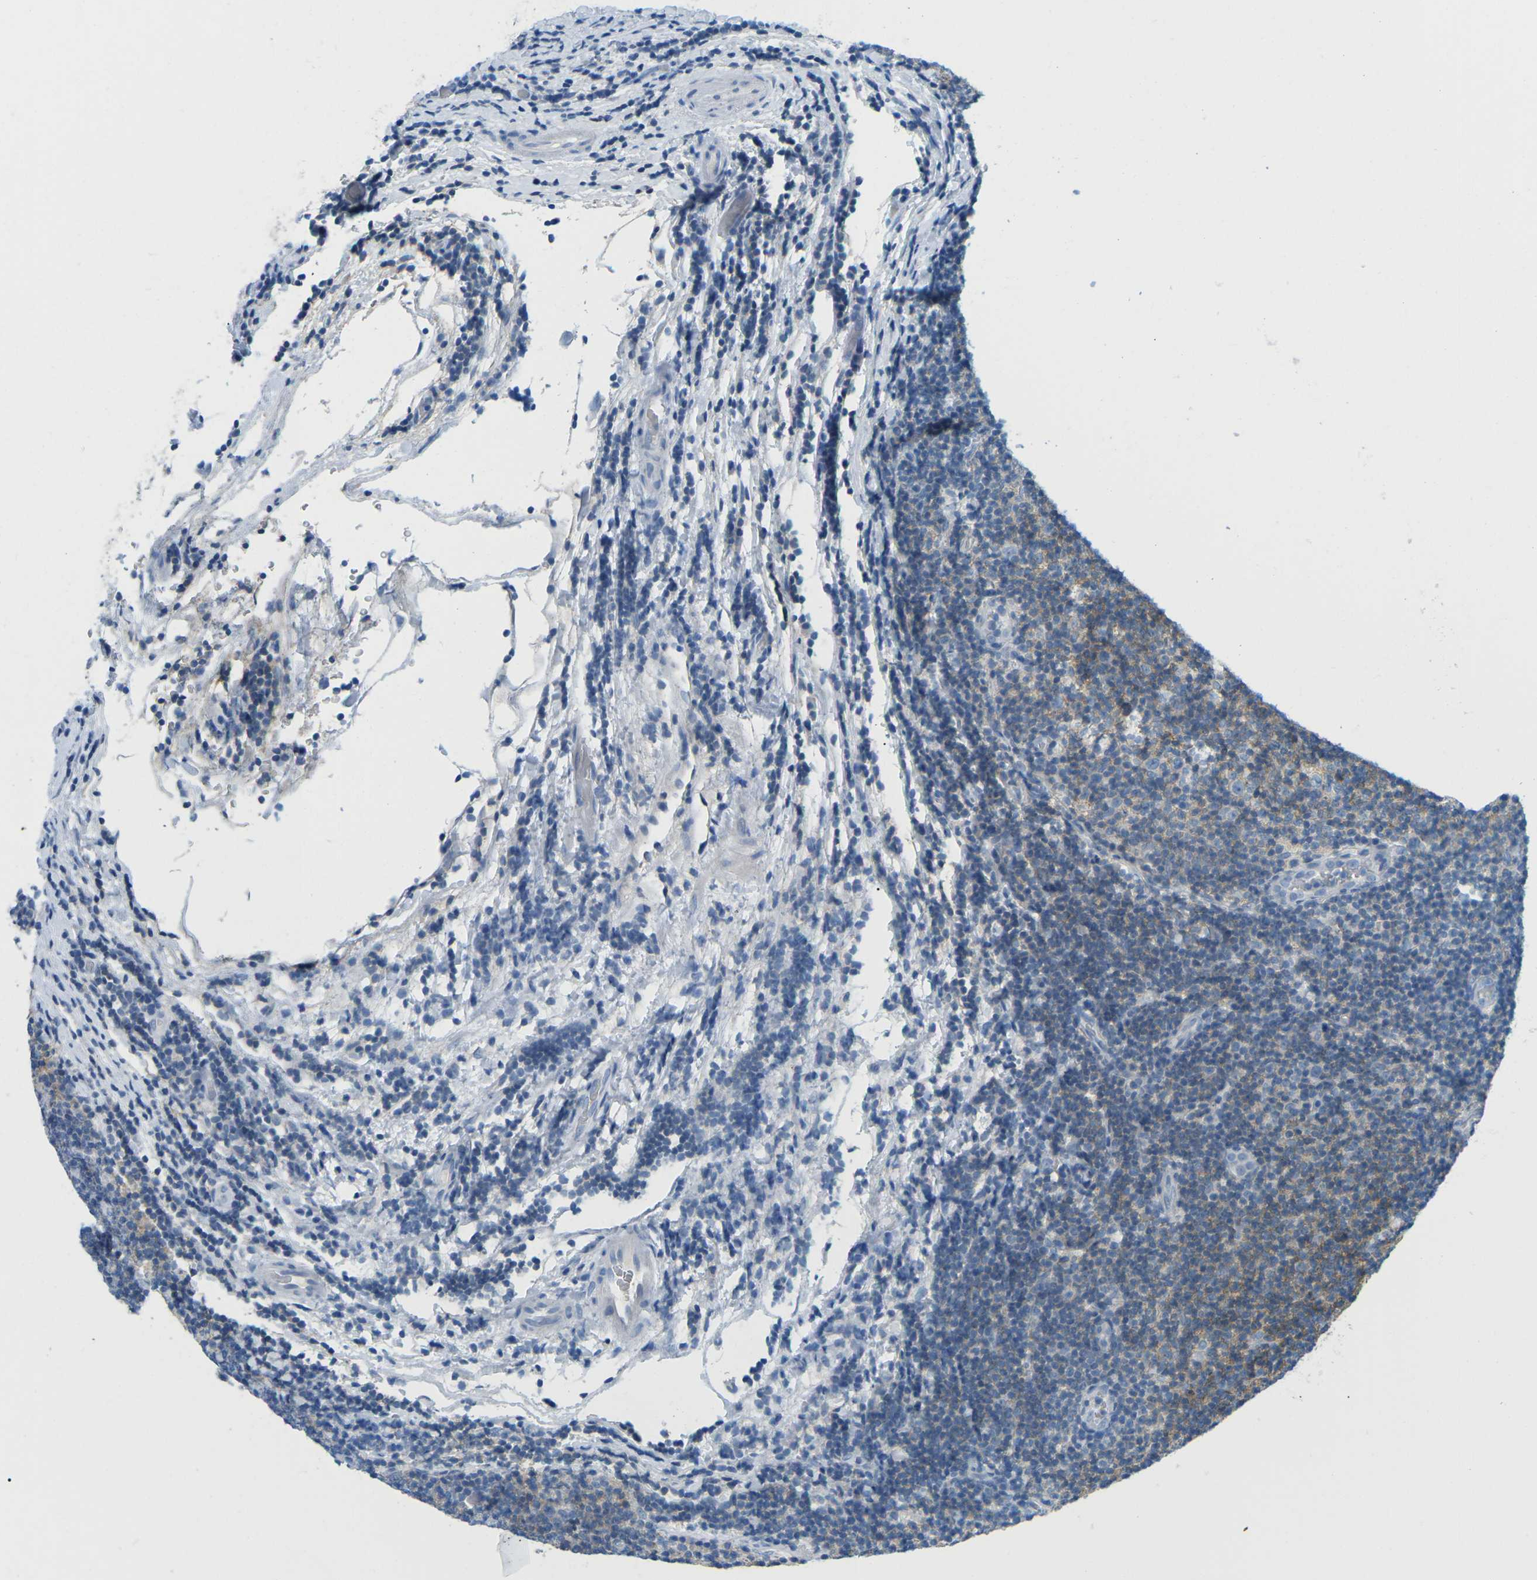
{"staining": {"intensity": "moderate", "quantity": "<25%", "location": "cytoplasmic/membranous"}, "tissue": "lymphoma", "cell_type": "Tumor cells", "image_type": "cancer", "snomed": [{"axis": "morphology", "description": "Malignant lymphoma, non-Hodgkin's type, Low grade"}, {"axis": "topography", "description": "Lymph node"}], "caption": "DAB immunohistochemical staining of lymphoma reveals moderate cytoplasmic/membranous protein expression in about <25% of tumor cells.", "gene": "CD47", "patient": {"sex": "male", "age": 83}}